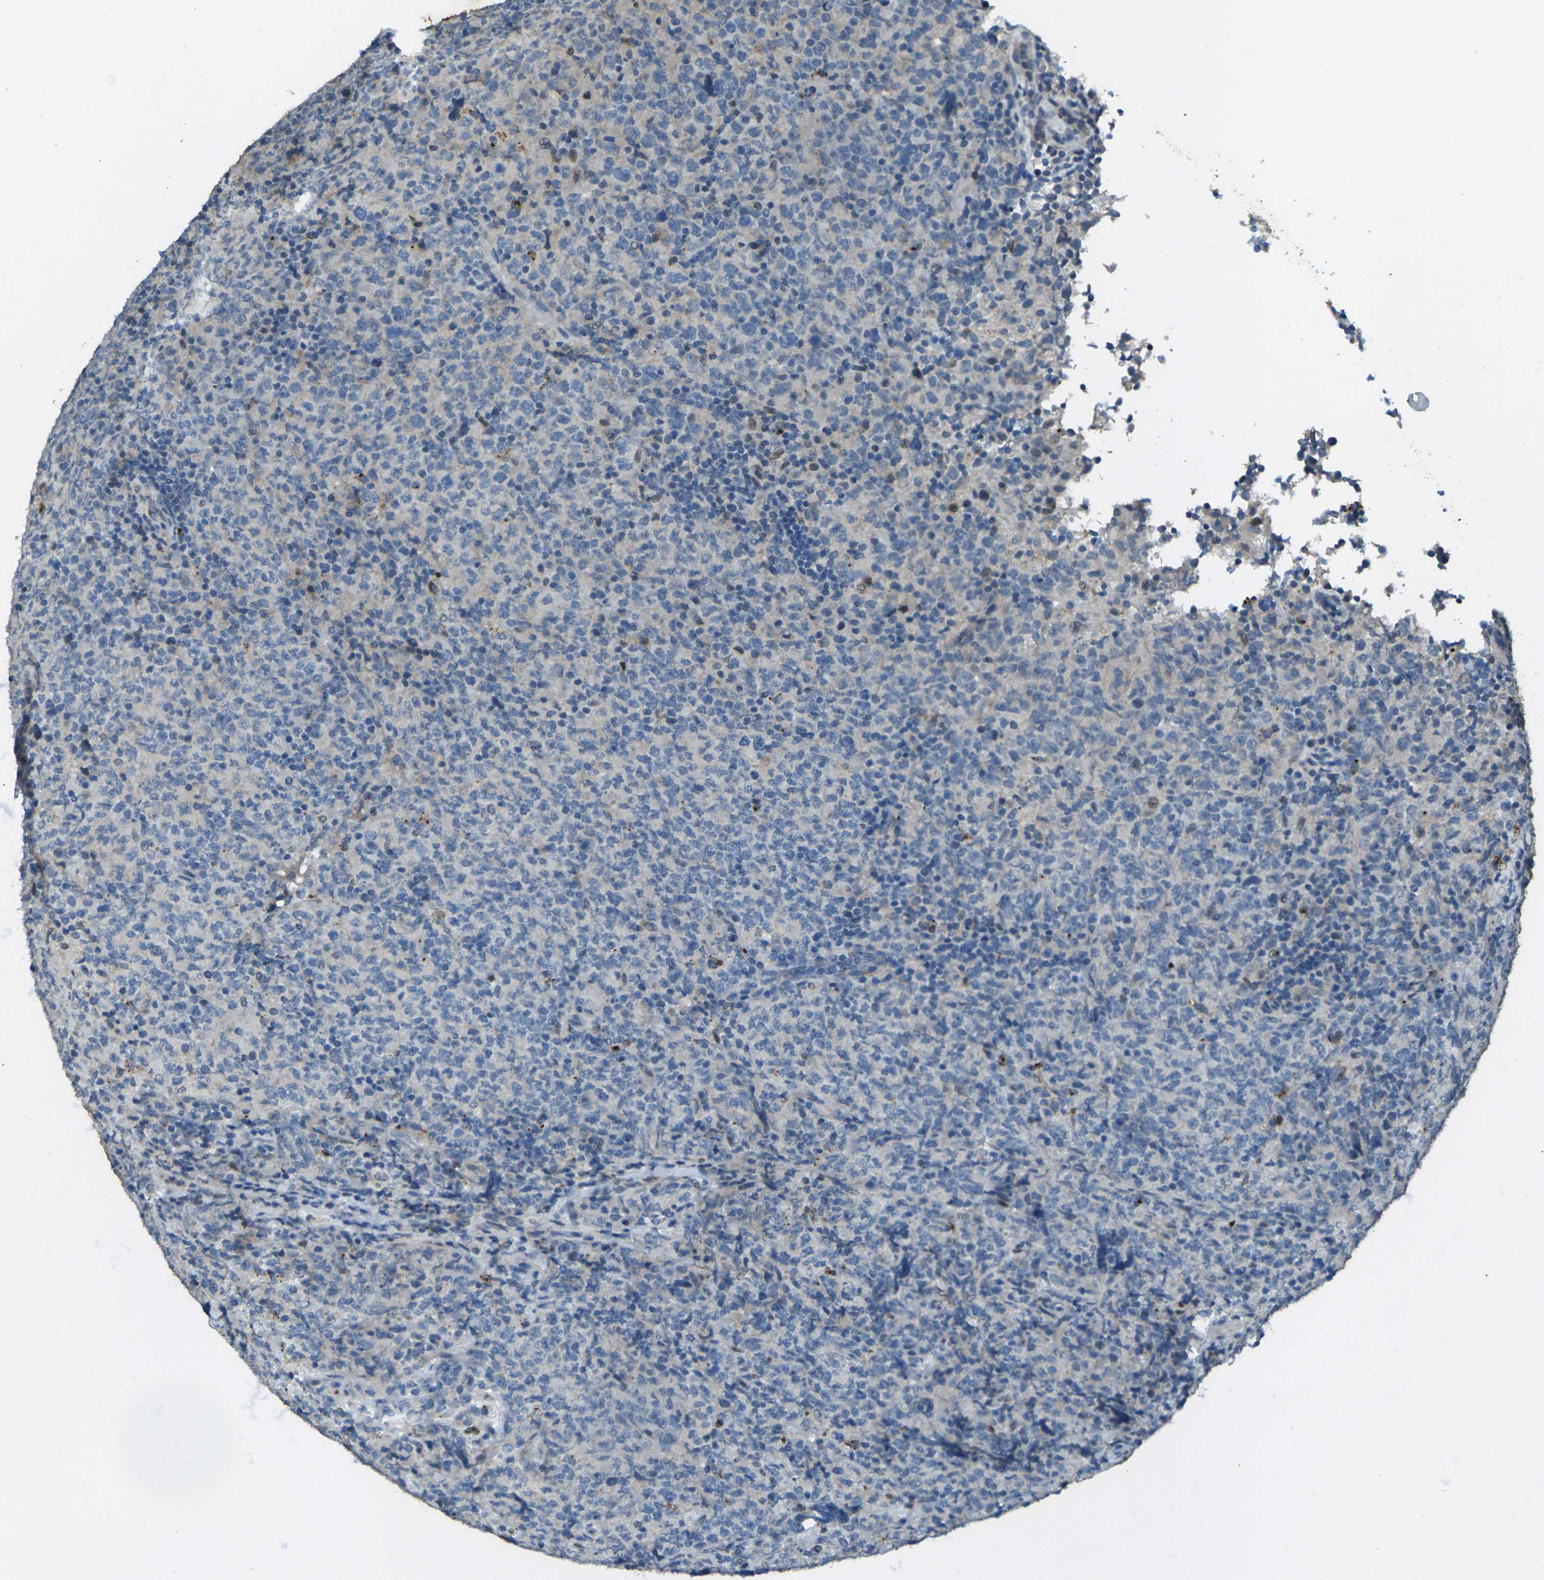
{"staining": {"intensity": "weak", "quantity": "<25%", "location": "nuclear"}, "tissue": "lymphoma", "cell_type": "Tumor cells", "image_type": "cancer", "snomed": [{"axis": "morphology", "description": "Malignant lymphoma, non-Hodgkin's type, High grade"}, {"axis": "topography", "description": "Tonsil"}], "caption": "Lymphoma was stained to show a protein in brown. There is no significant staining in tumor cells.", "gene": "SIGLEC14", "patient": {"sex": "female", "age": 36}}